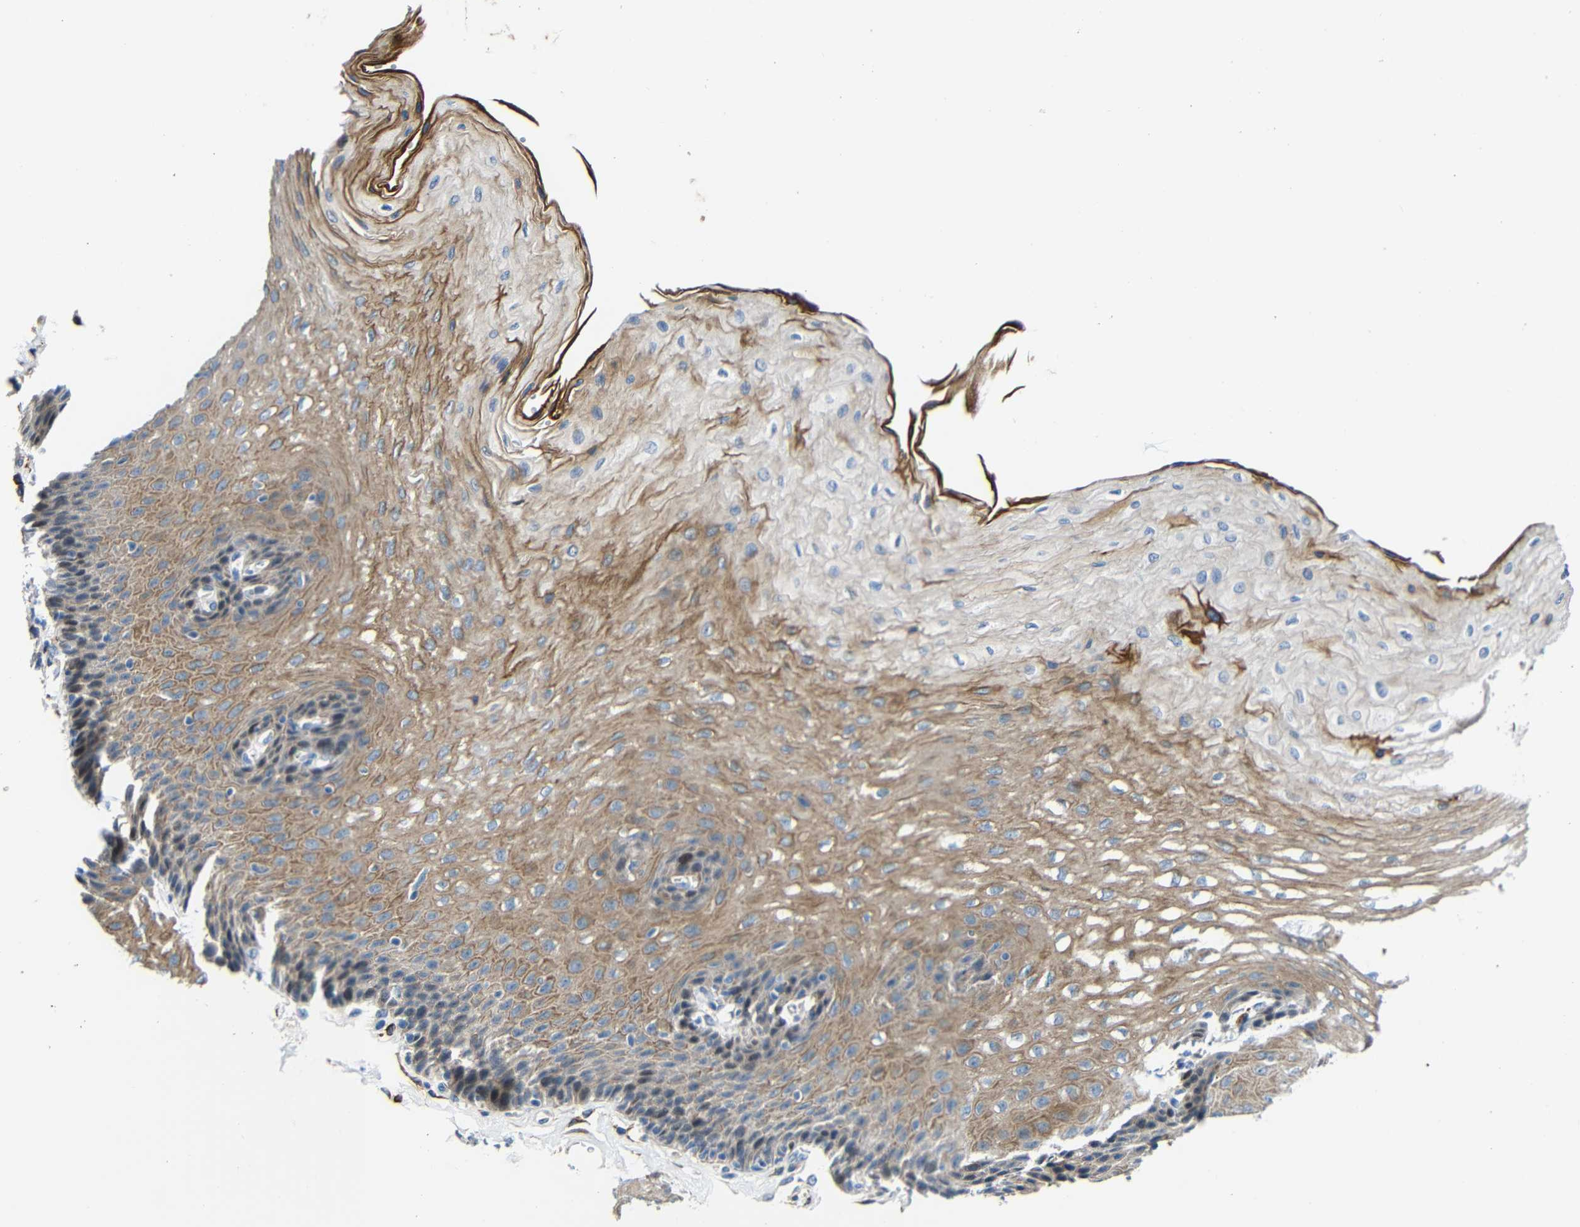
{"staining": {"intensity": "moderate", "quantity": ">75%", "location": "cytoplasmic/membranous"}, "tissue": "esophagus", "cell_type": "Squamous epithelial cells", "image_type": "normal", "snomed": [{"axis": "morphology", "description": "Normal tissue, NOS"}, {"axis": "topography", "description": "Esophagus"}], "caption": "Immunohistochemistry of benign esophagus shows medium levels of moderate cytoplasmic/membranous expression in approximately >75% of squamous epithelial cells.", "gene": "DCLK1", "patient": {"sex": "female", "age": 72}}